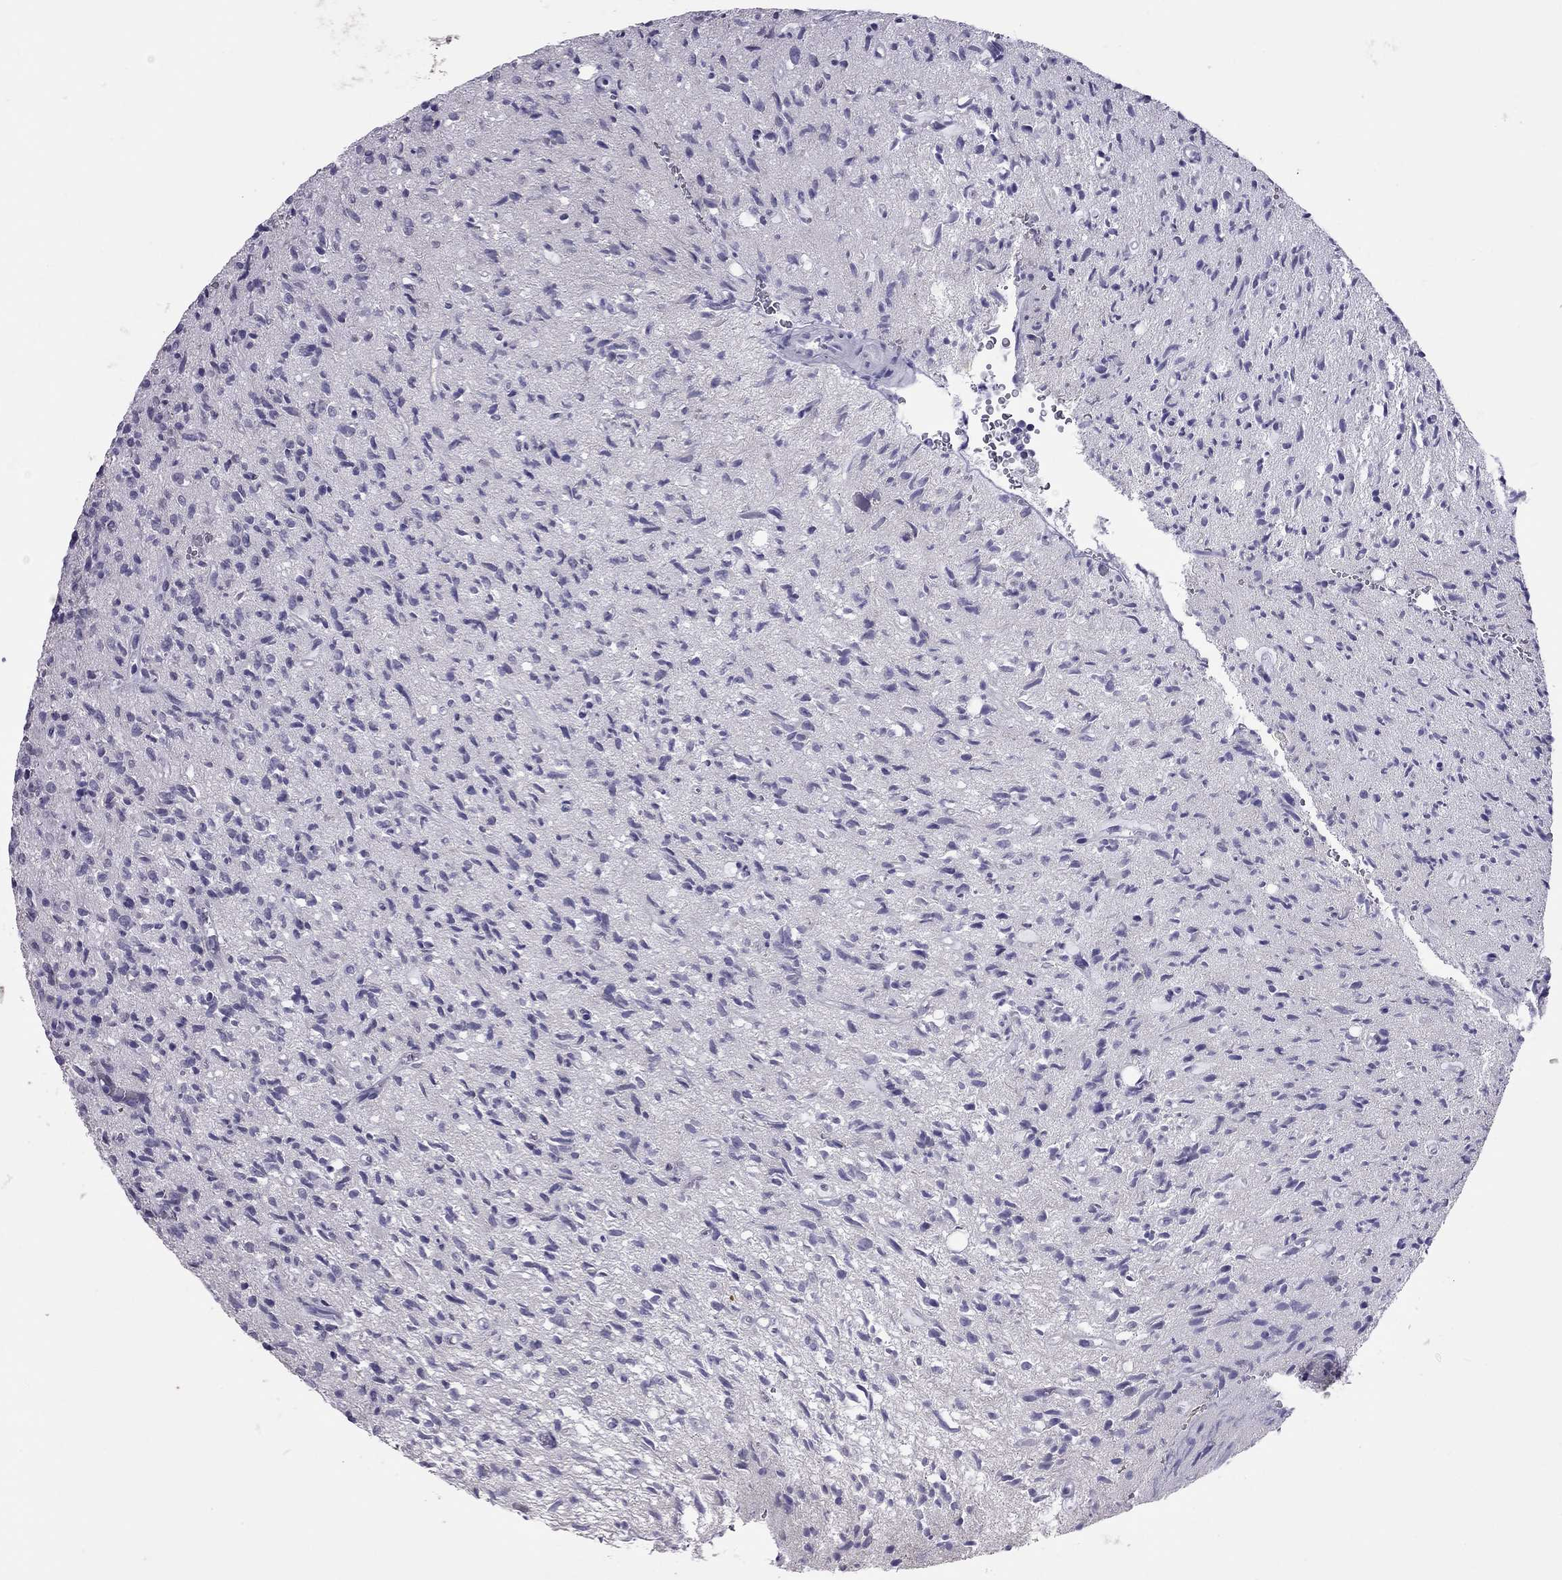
{"staining": {"intensity": "negative", "quantity": "none", "location": "none"}, "tissue": "glioma", "cell_type": "Tumor cells", "image_type": "cancer", "snomed": [{"axis": "morphology", "description": "Glioma, malignant, High grade"}, {"axis": "topography", "description": "Brain"}], "caption": "Image shows no protein positivity in tumor cells of glioma tissue.", "gene": "PPP1R3A", "patient": {"sex": "male", "age": 64}}